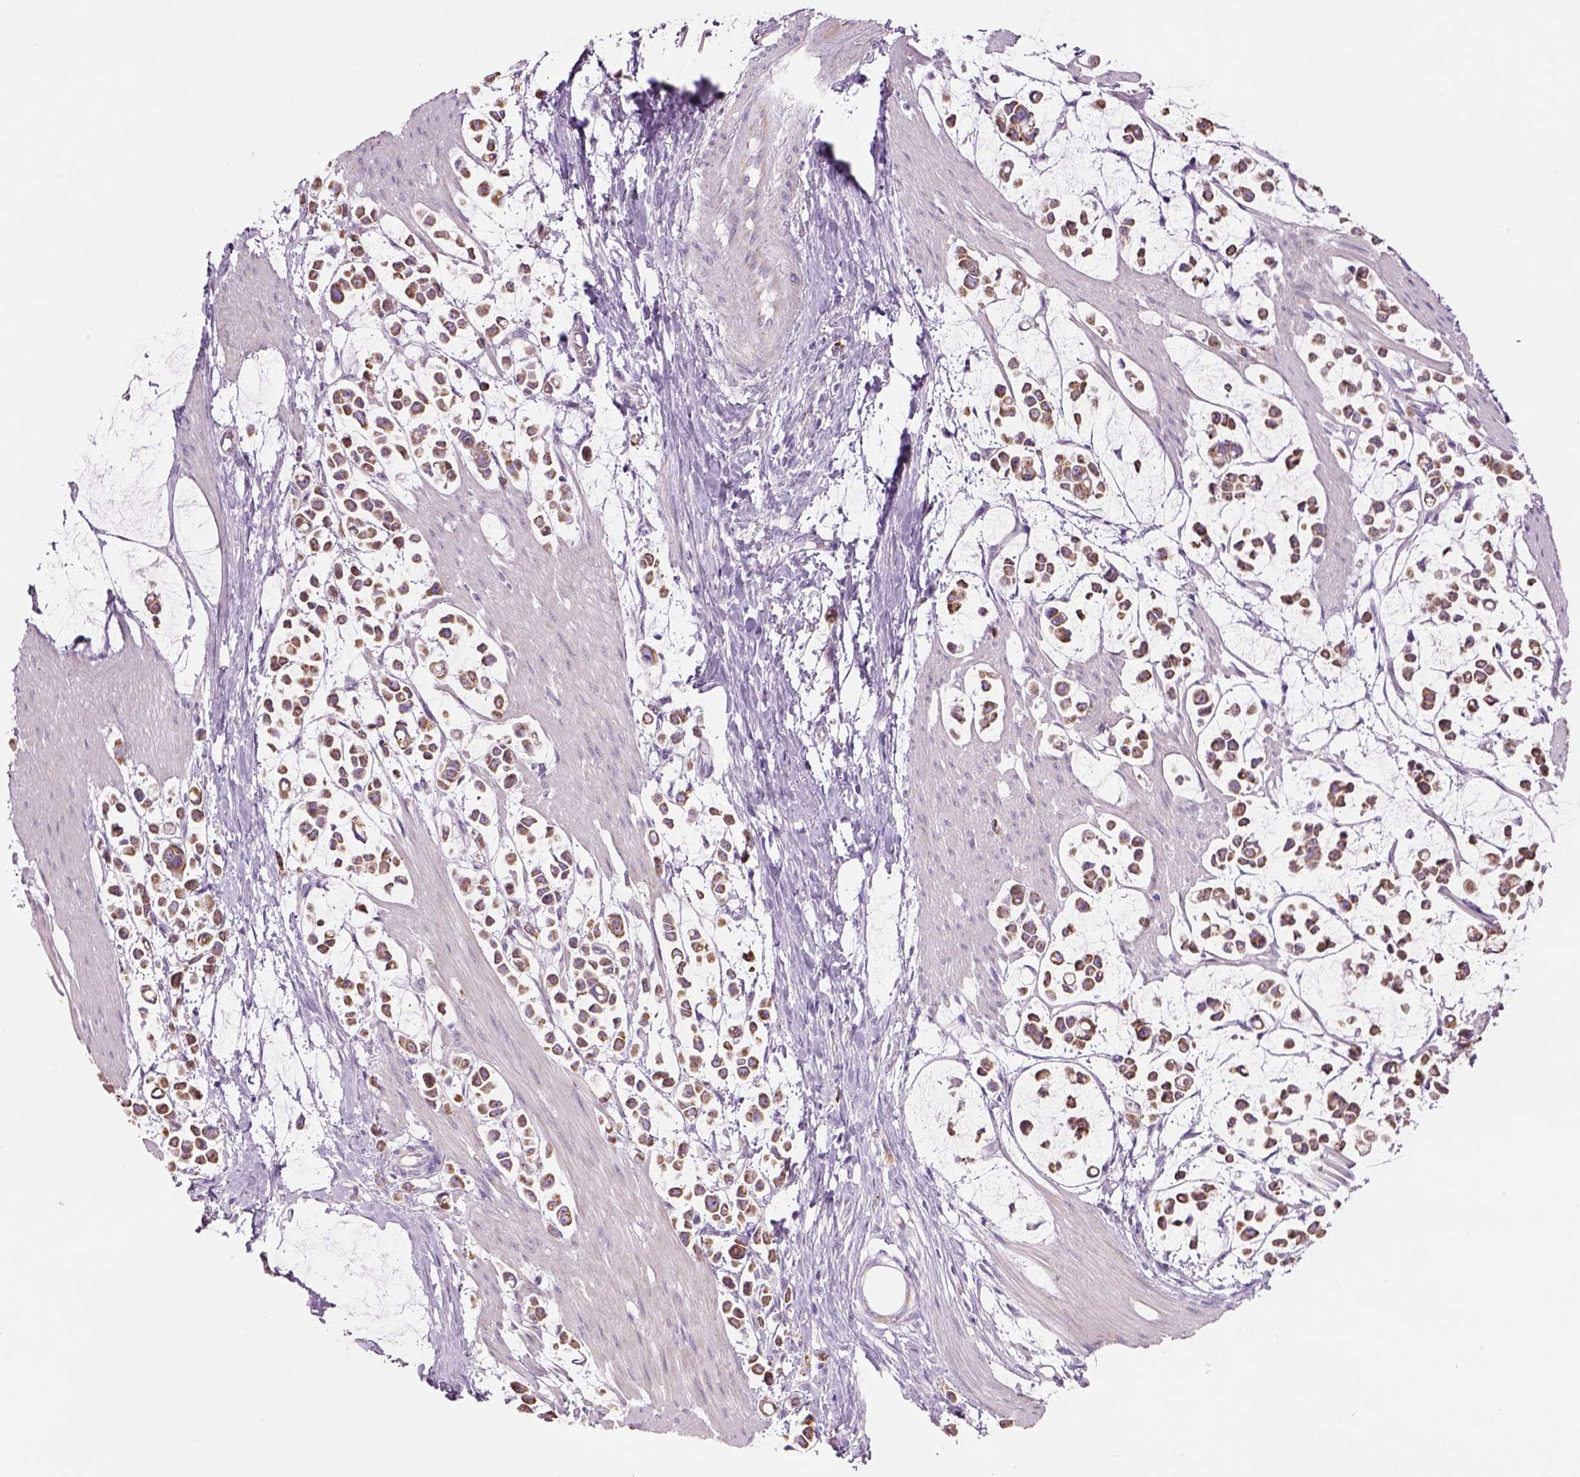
{"staining": {"intensity": "moderate", "quantity": ">75%", "location": "cytoplasmic/membranous"}, "tissue": "stomach cancer", "cell_type": "Tumor cells", "image_type": "cancer", "snomed": [{"axis": "morphology", "description": "Adenocarcinoma, NOS"}, {"axis": "topography", "description": "Stomach"}], "caption": "Immunohistochemistry of human stomach adenocarcinoma displays medium levels of moderate cytoplasmic/membranous positivity in approximately >75% of tumor cells.", "gene": "IFT52", "patient": {"sex": "male", "age": 82}}